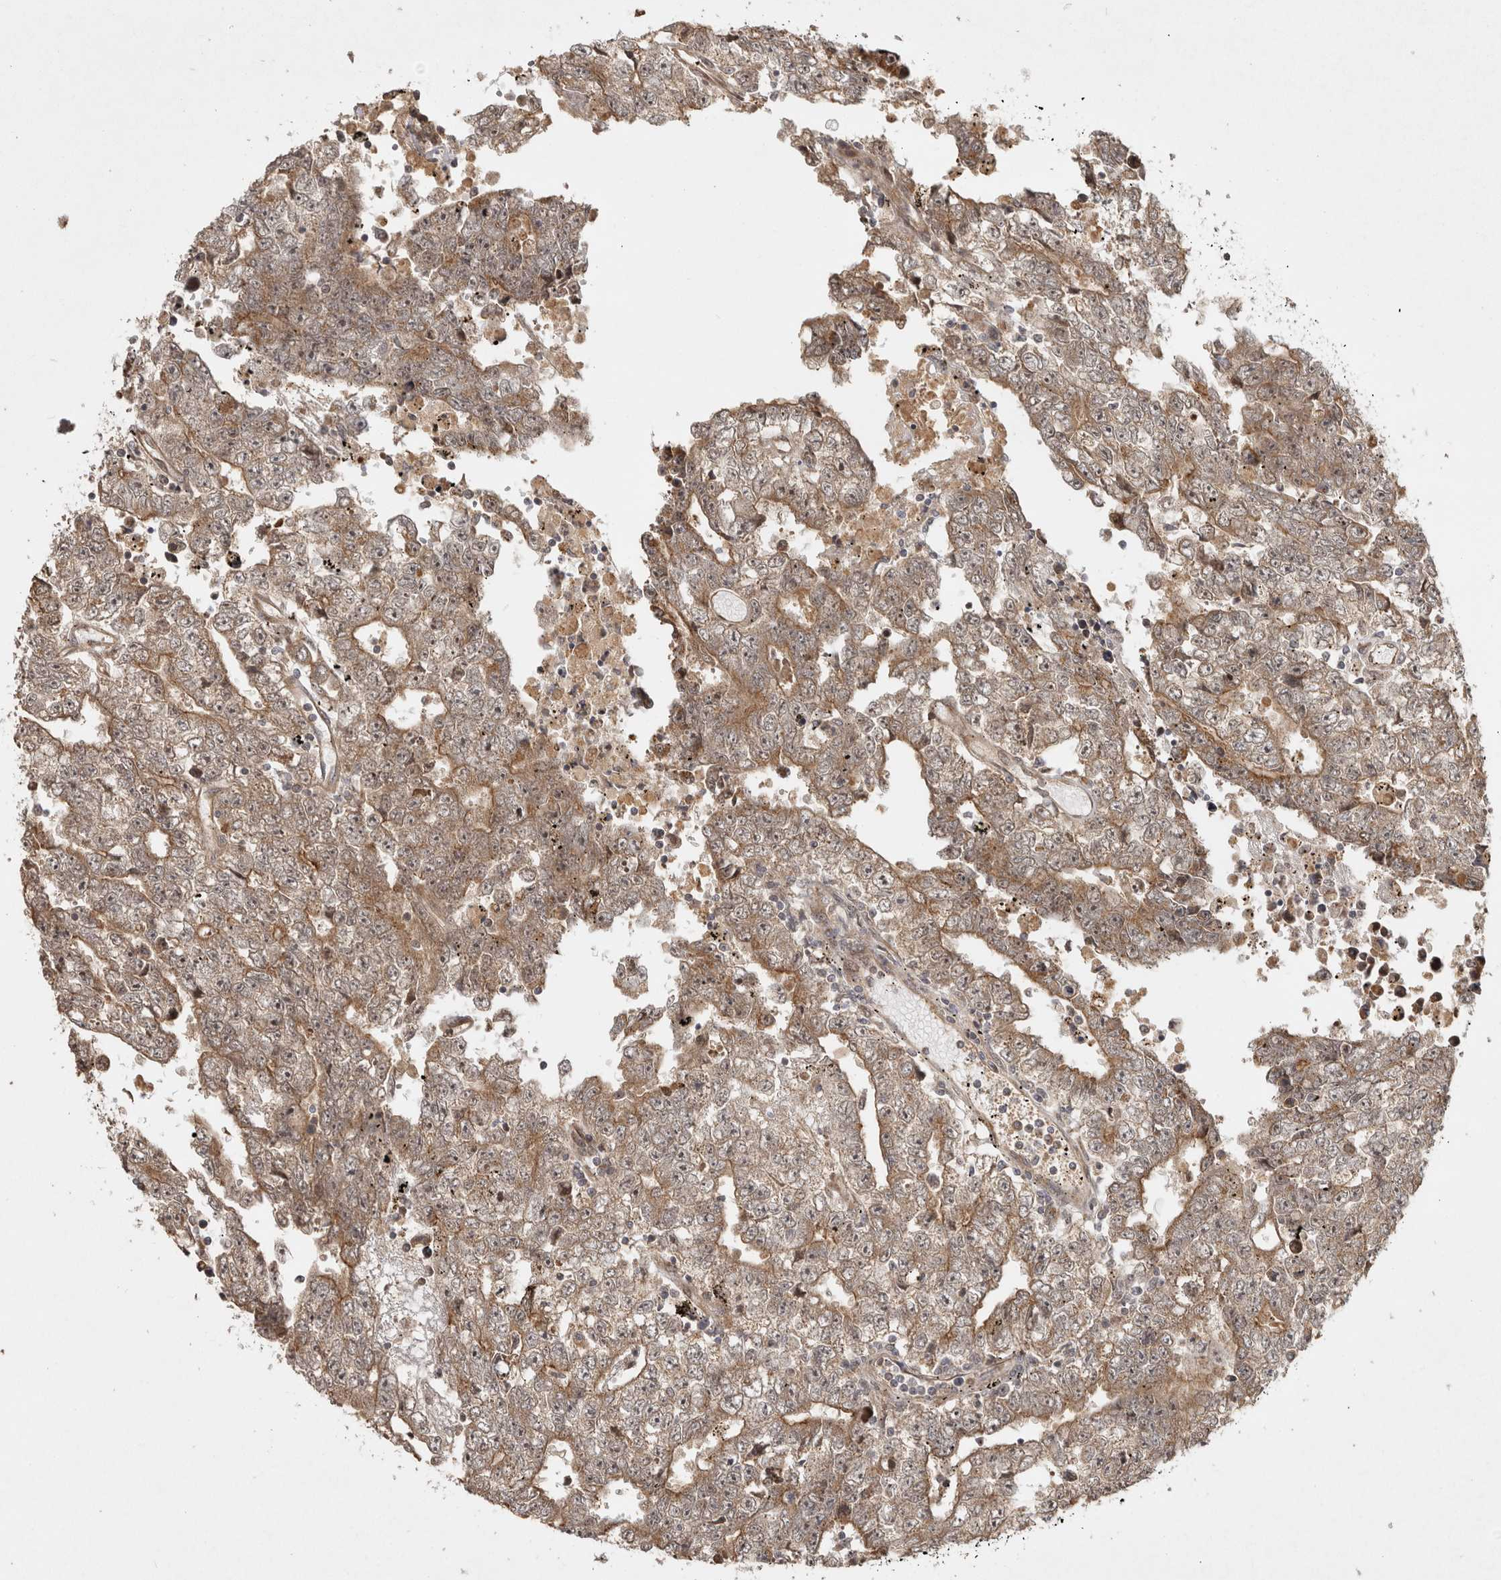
{"staining": {"intensity": "moderate", "quantity": "25%-75%", "location": "cytoplasmic/membranous"}, "tissue": "testis cancer", "cell_type": "Tumor cells", "image_type": "cancer", "snomed": [{"axis": "morphology", "description": "Carcinoma, Embryonal, NOS"}, {"axis": "topography", "description": "Testis"}], "caption": "This is an image of immunohistochemistry staining of testis cancer, which shows moderate staining in the cytoplasmic/membranous of tumor cells.", "gene": "CAMSAP2", "patient": {"sex": "male", "age": 25}}